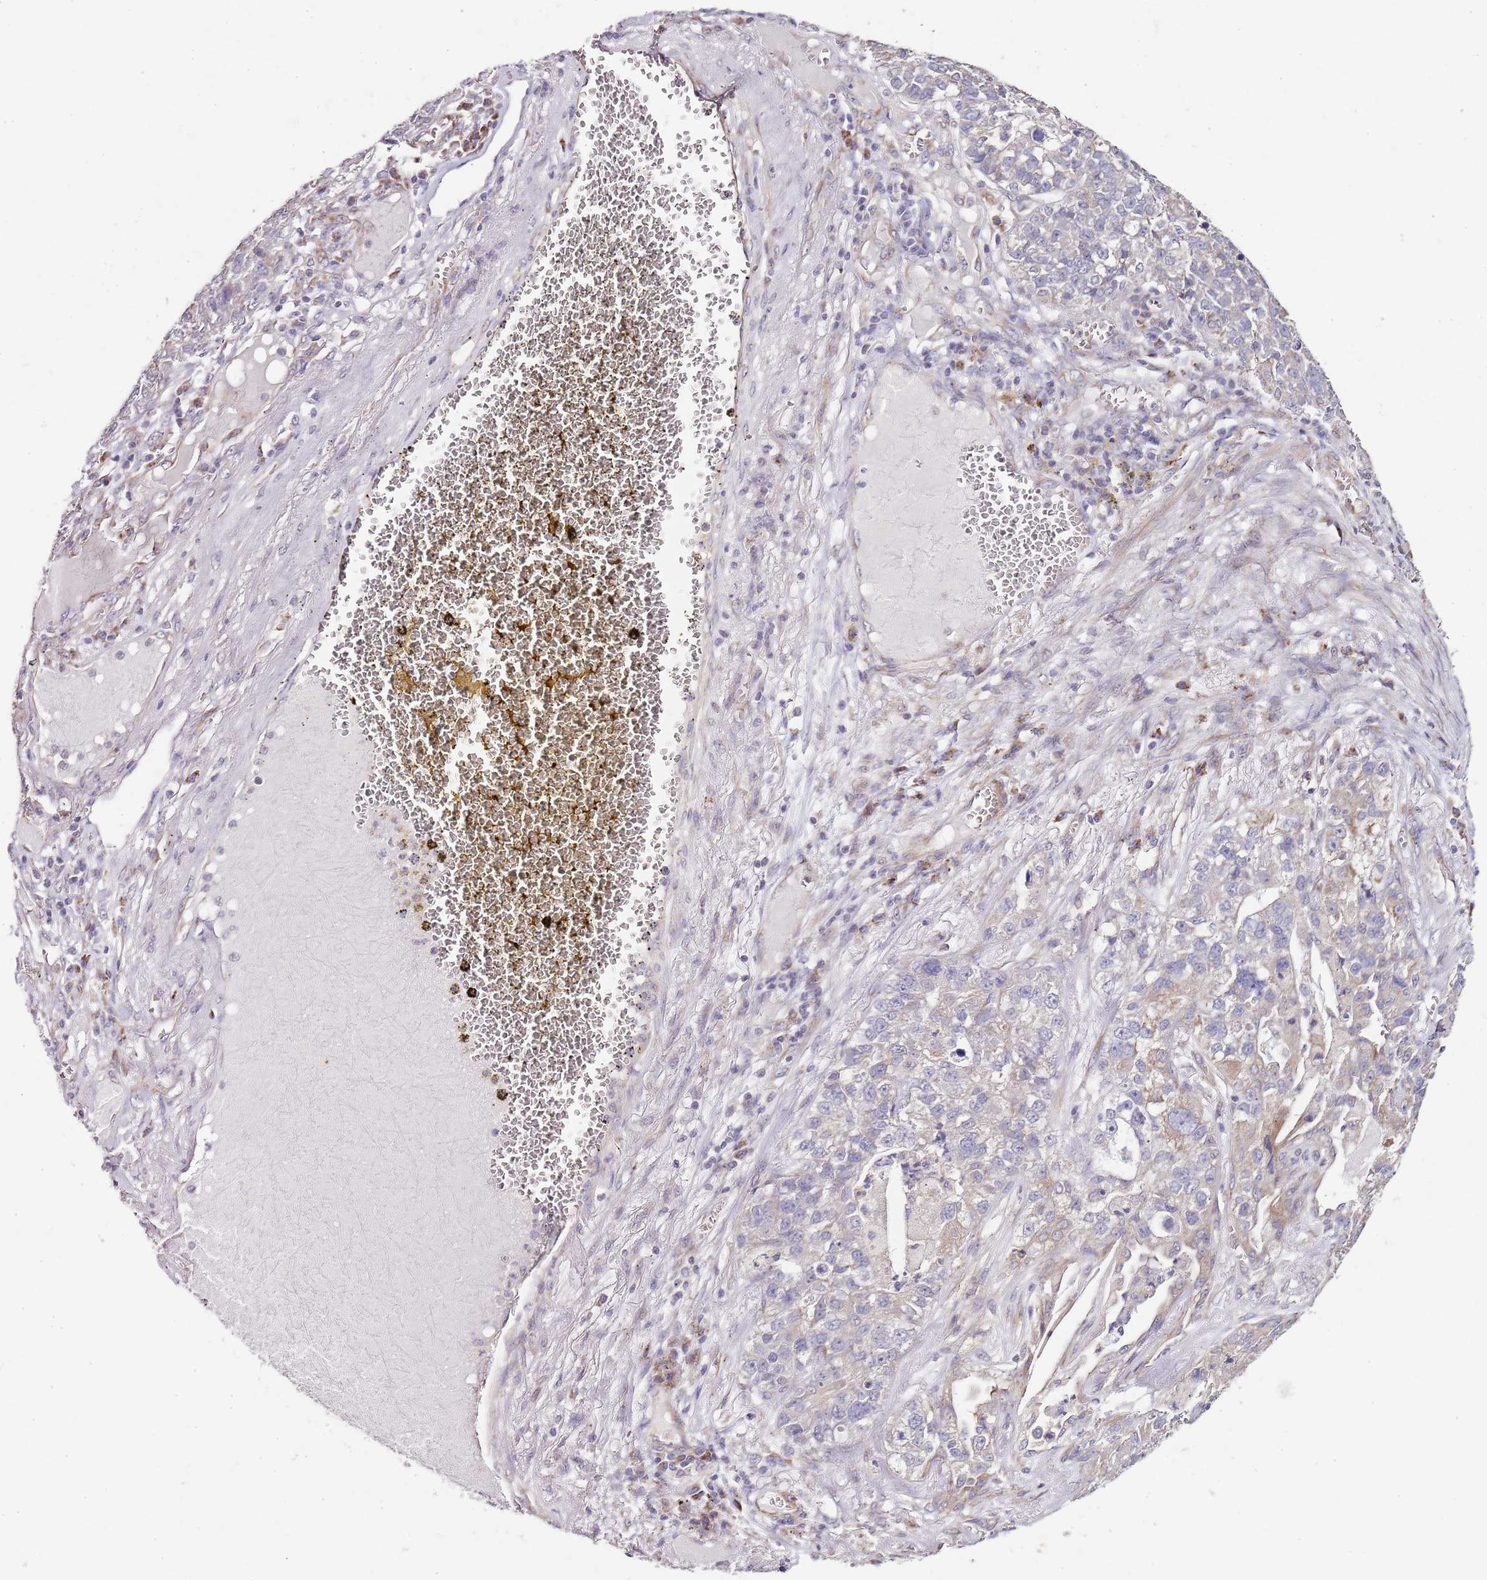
{"staining": {"intensity": "negative", "quantity": "none", "location": "none"}, "tissue": "lung cancer", "cell_type": "Tumor cells", "image_type": "cancer", "snomed": [{"axis": "morphology", "description": "Adenocarcinoma, NOS"}, {"axis": "topography", "description": "Lung"}], "caption": "Lung adenocarcinoma stained for a protein using IHC demonstrates no staining tumor cells.", "gene": "TBC1D9", "patient": {"sex": "male", "age": 49}}